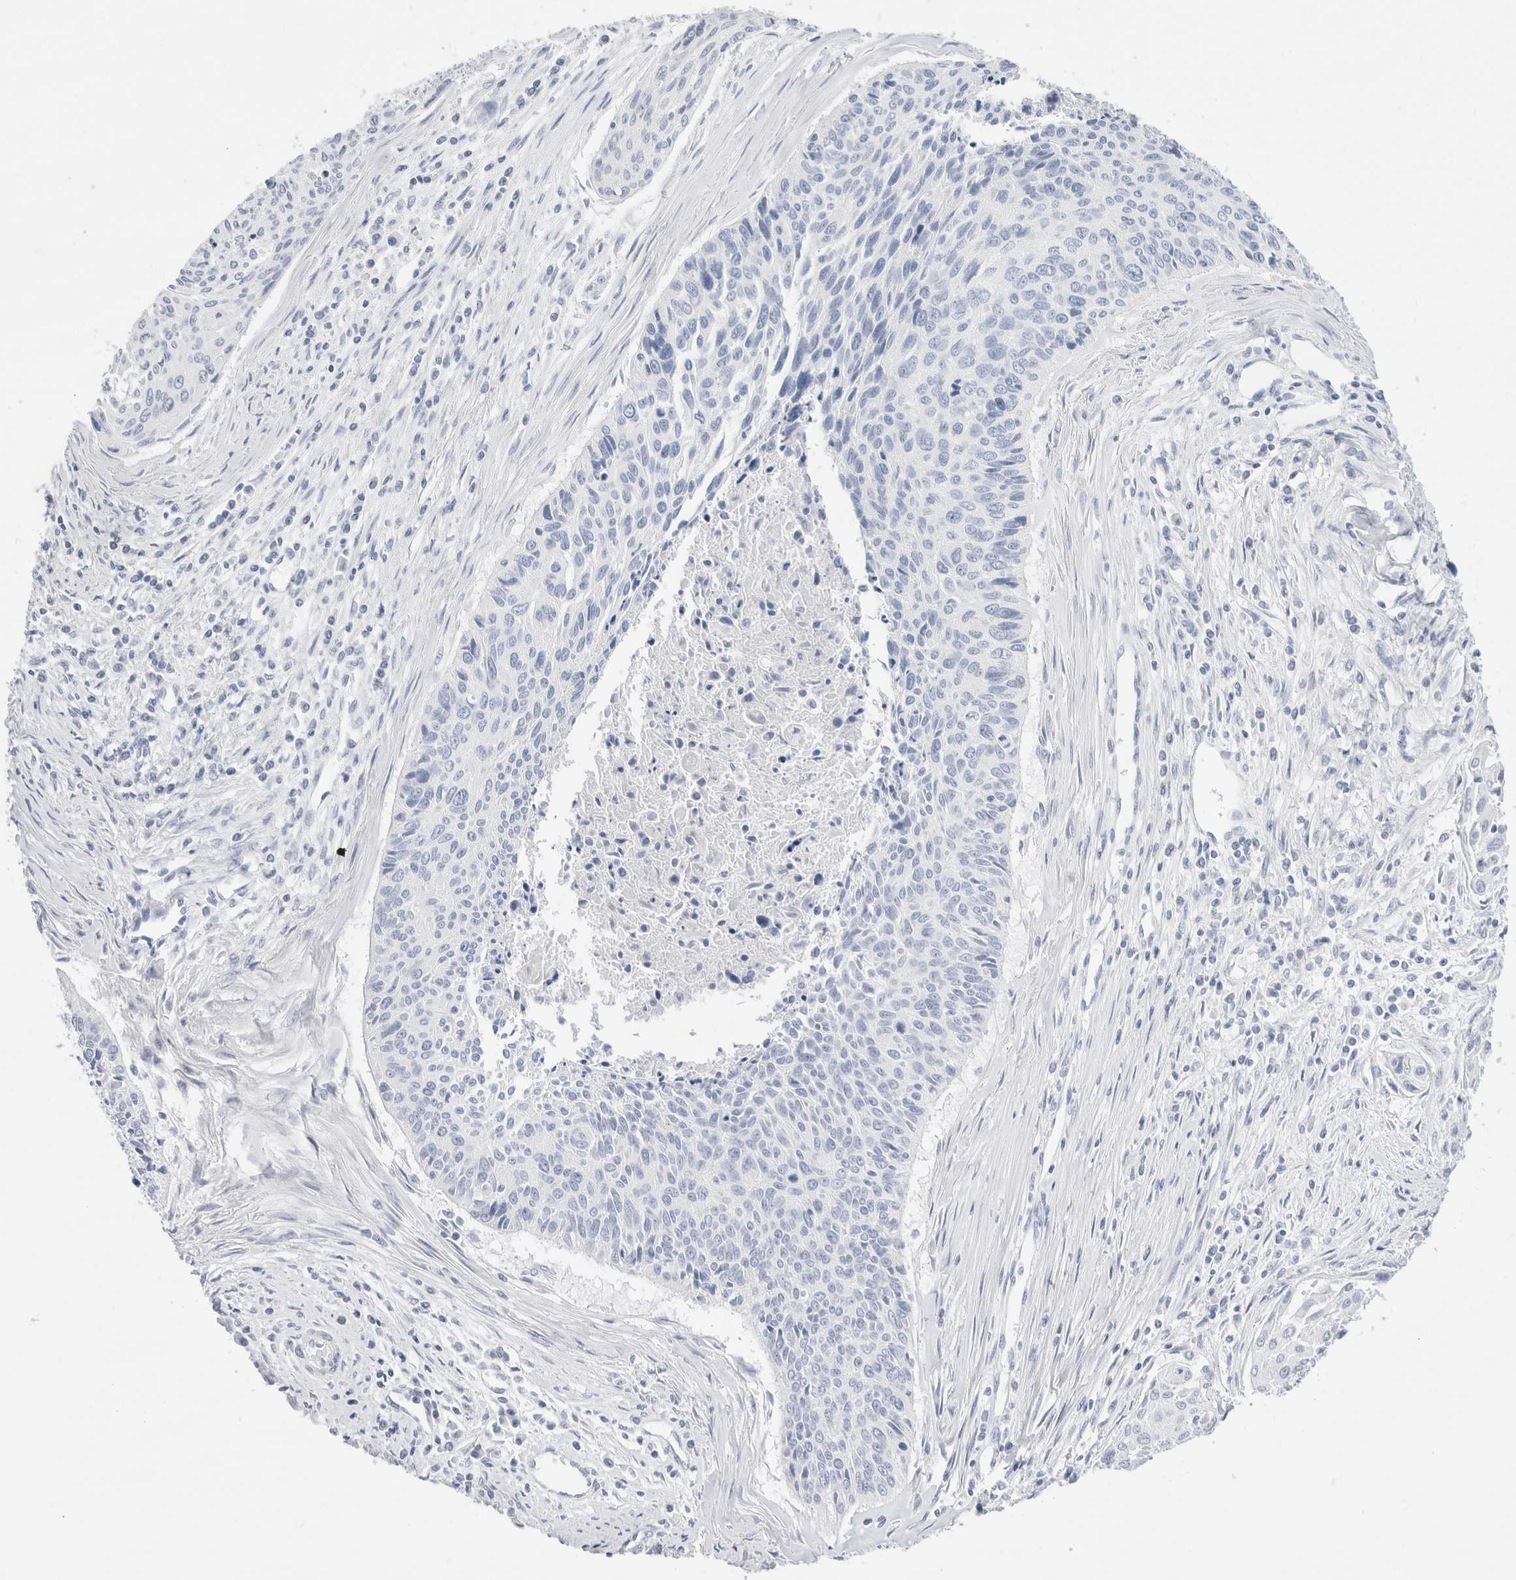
{"staining": {"intensity": "negative", "quantity": "none", "location": "none"}, "tissue": "cervical cancer", "cell_type": "Tumor cells", "image_type": "cancer", "snomed": [{"axis": "morphology", "description": "Squamous cell carcinoma, NOS"}, {"axis": "topography", "description": "Cervix"}], "caption": "Tumor cells show no significant expression in cervical squamous cell carcinoma. (Stains: DAB immunohistochemistry with hematoxylin counter stain, Microscopy: brightfield microscopy at high magnification).", "gene": "ECHDC2", "patient": {"sex": "female", "age": 55}}